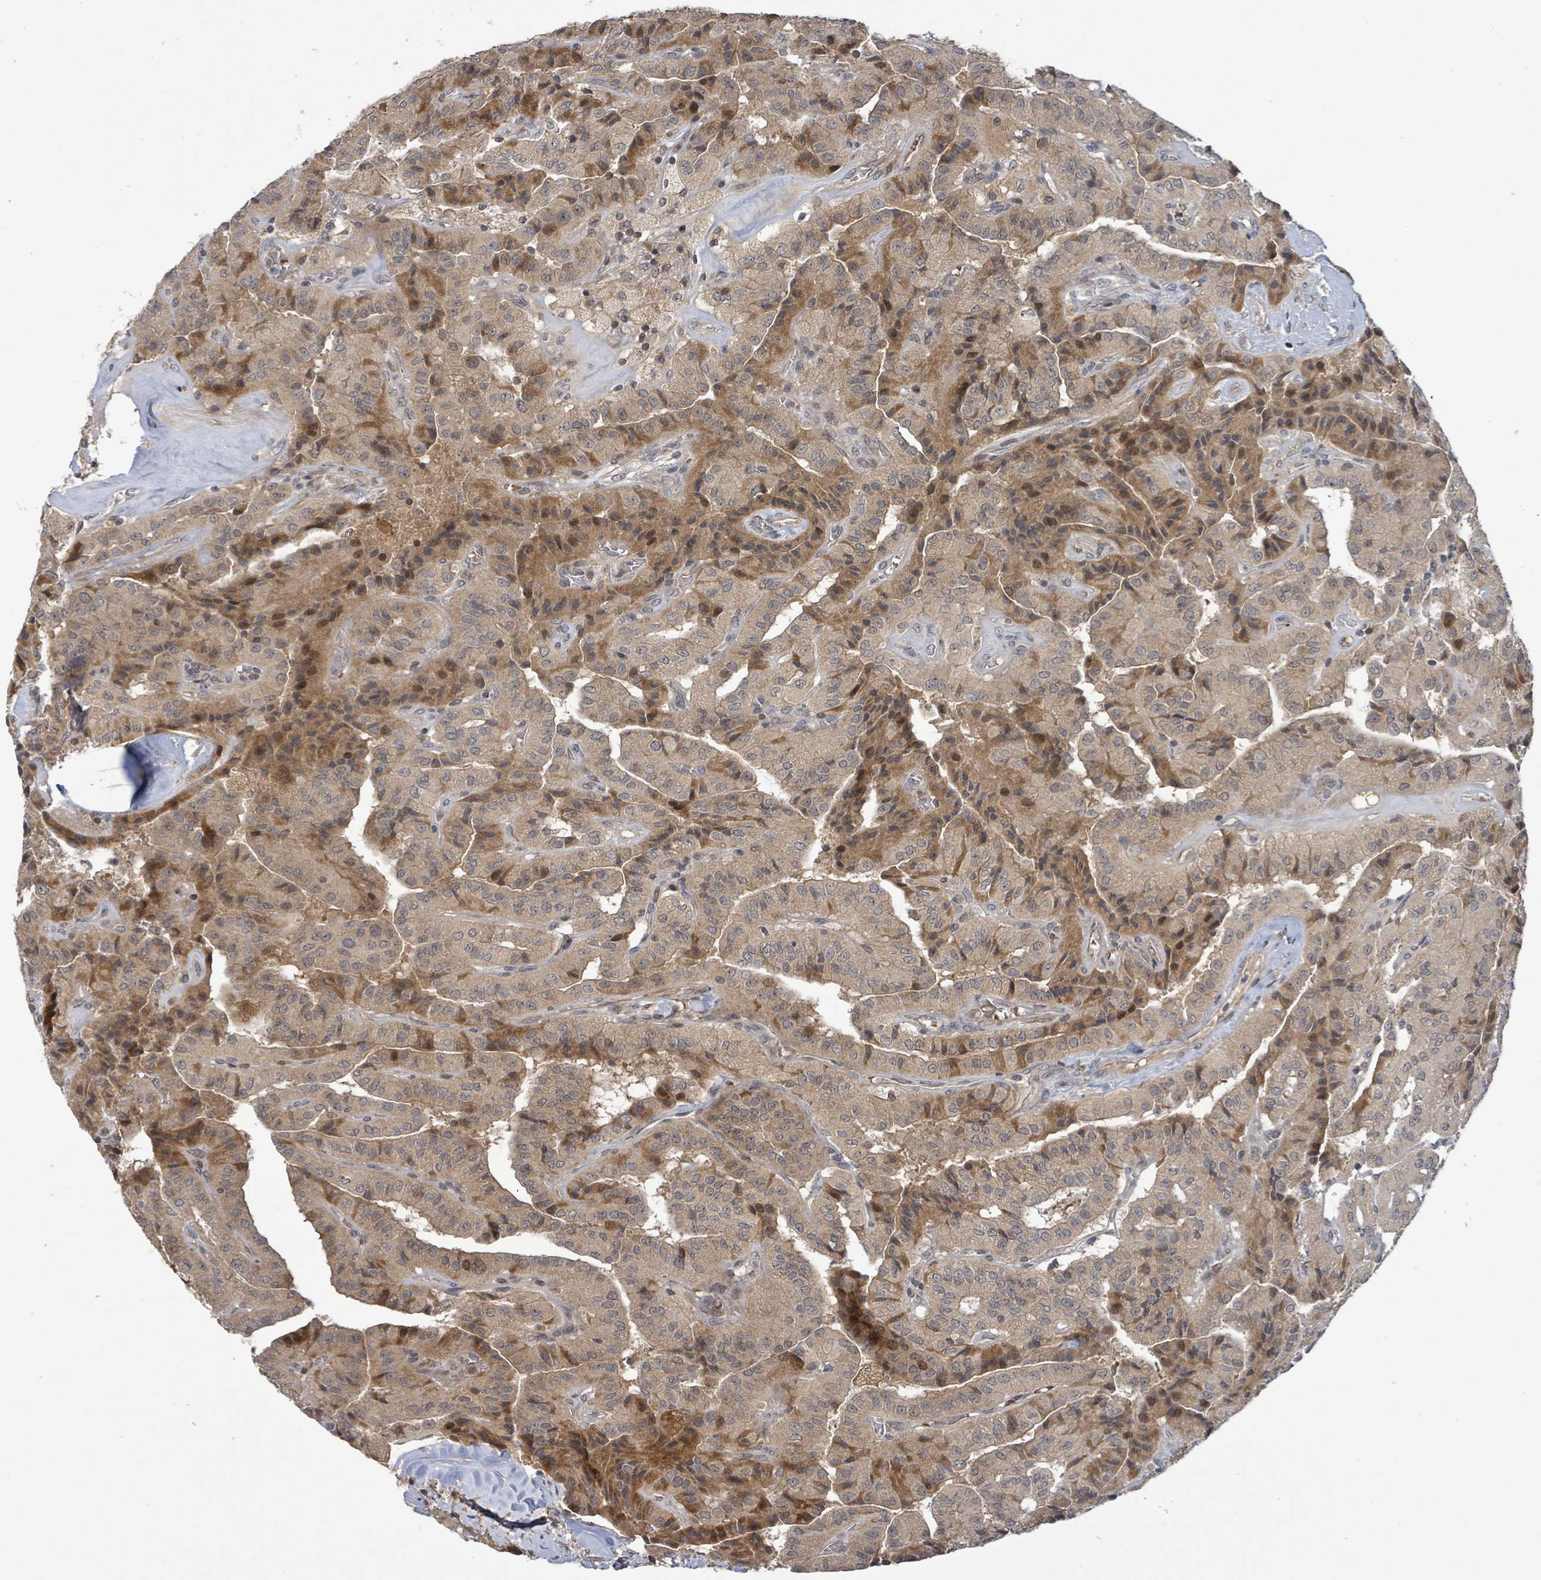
{"staining": {"intensity": "moderate", "quantity": "25%-75%", "location": "cytoplasmic/membranous,nuclear"}, "tissue": "thyroid cancer", "cell_type": "Tumor cells", "image_type": "cancer", "snomed": [{"axis": "morphology", "description": "Normal tissue, NOS"}, {"axis": "morphology", "description": "Papillary adenocarcinoma, NOS"}, {"axis": "topography", "description": "Thyroid gland"}], "caption": "The photomicrograph displays staining of thyroid cancer (papillary adenocarcinoma), revealing moderate cytoplasmic/membranous and nuclear protein staining (brown color) within tumor cells.", "gene": "ITGA11", "patient": {"sex": "female", "age": 59}}